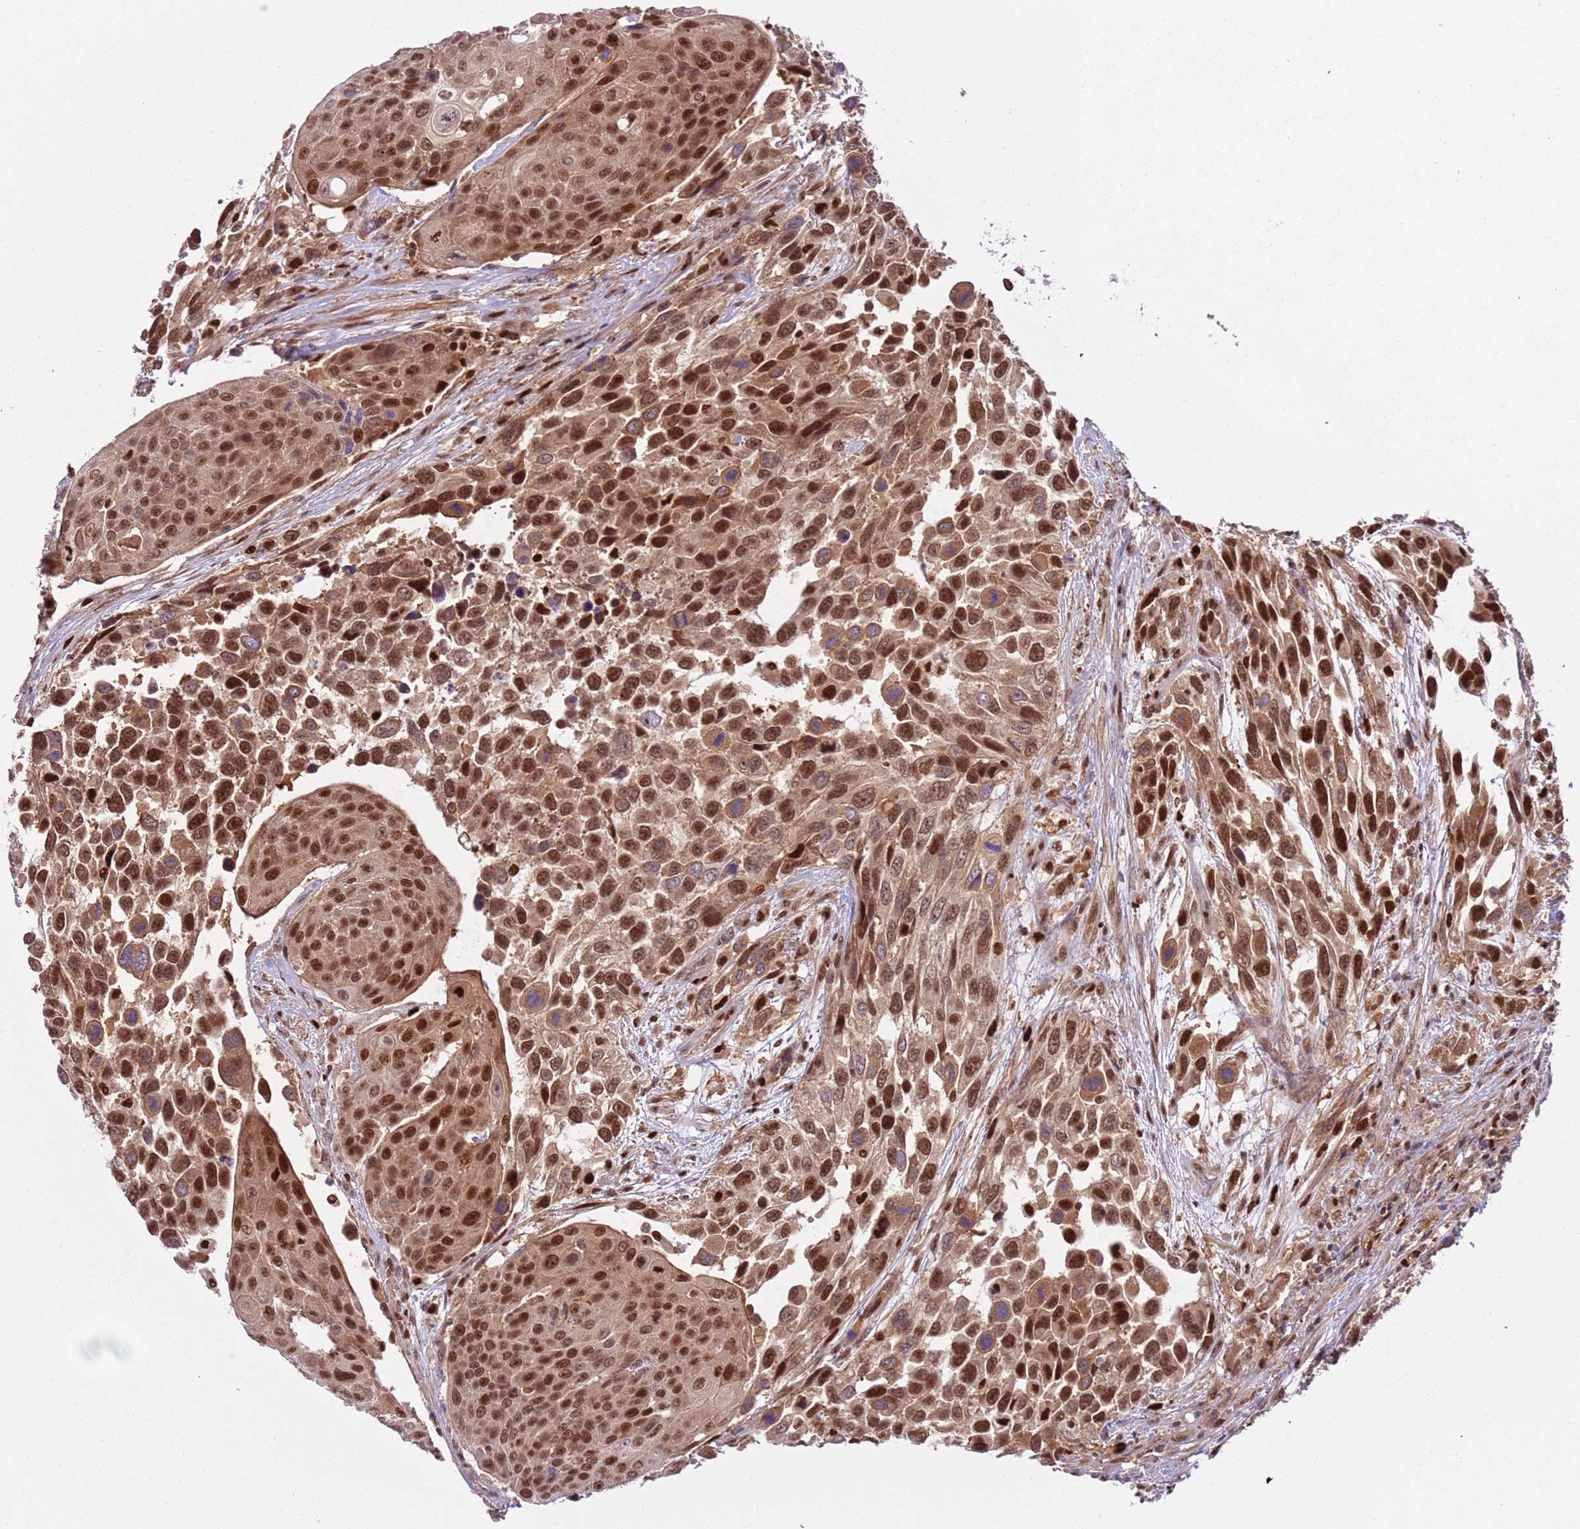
{"staining": {"intensity": "strong", "quantity": ">75%", "location": "cytoplasmic/membranous,nuclear"}, "tissue": "urothelial cancer", "cell_type": "Tumor cells", "image_type": "cancer", "snomed": [{"axis": "morphology", "description": "Urothelial carcinoma, High grade"}, {"axis": "topography", "description": "Urinary bladder"}], "caption": "Immunohistochemical staining of urothelial carcinoma (high-grade) displays high levels of strong cytoplasmic/membranous and nuclear expression in about >75% of tumor cells.", "gene": "RMND5B", "patient": {"sex": "female", "age": 70}}